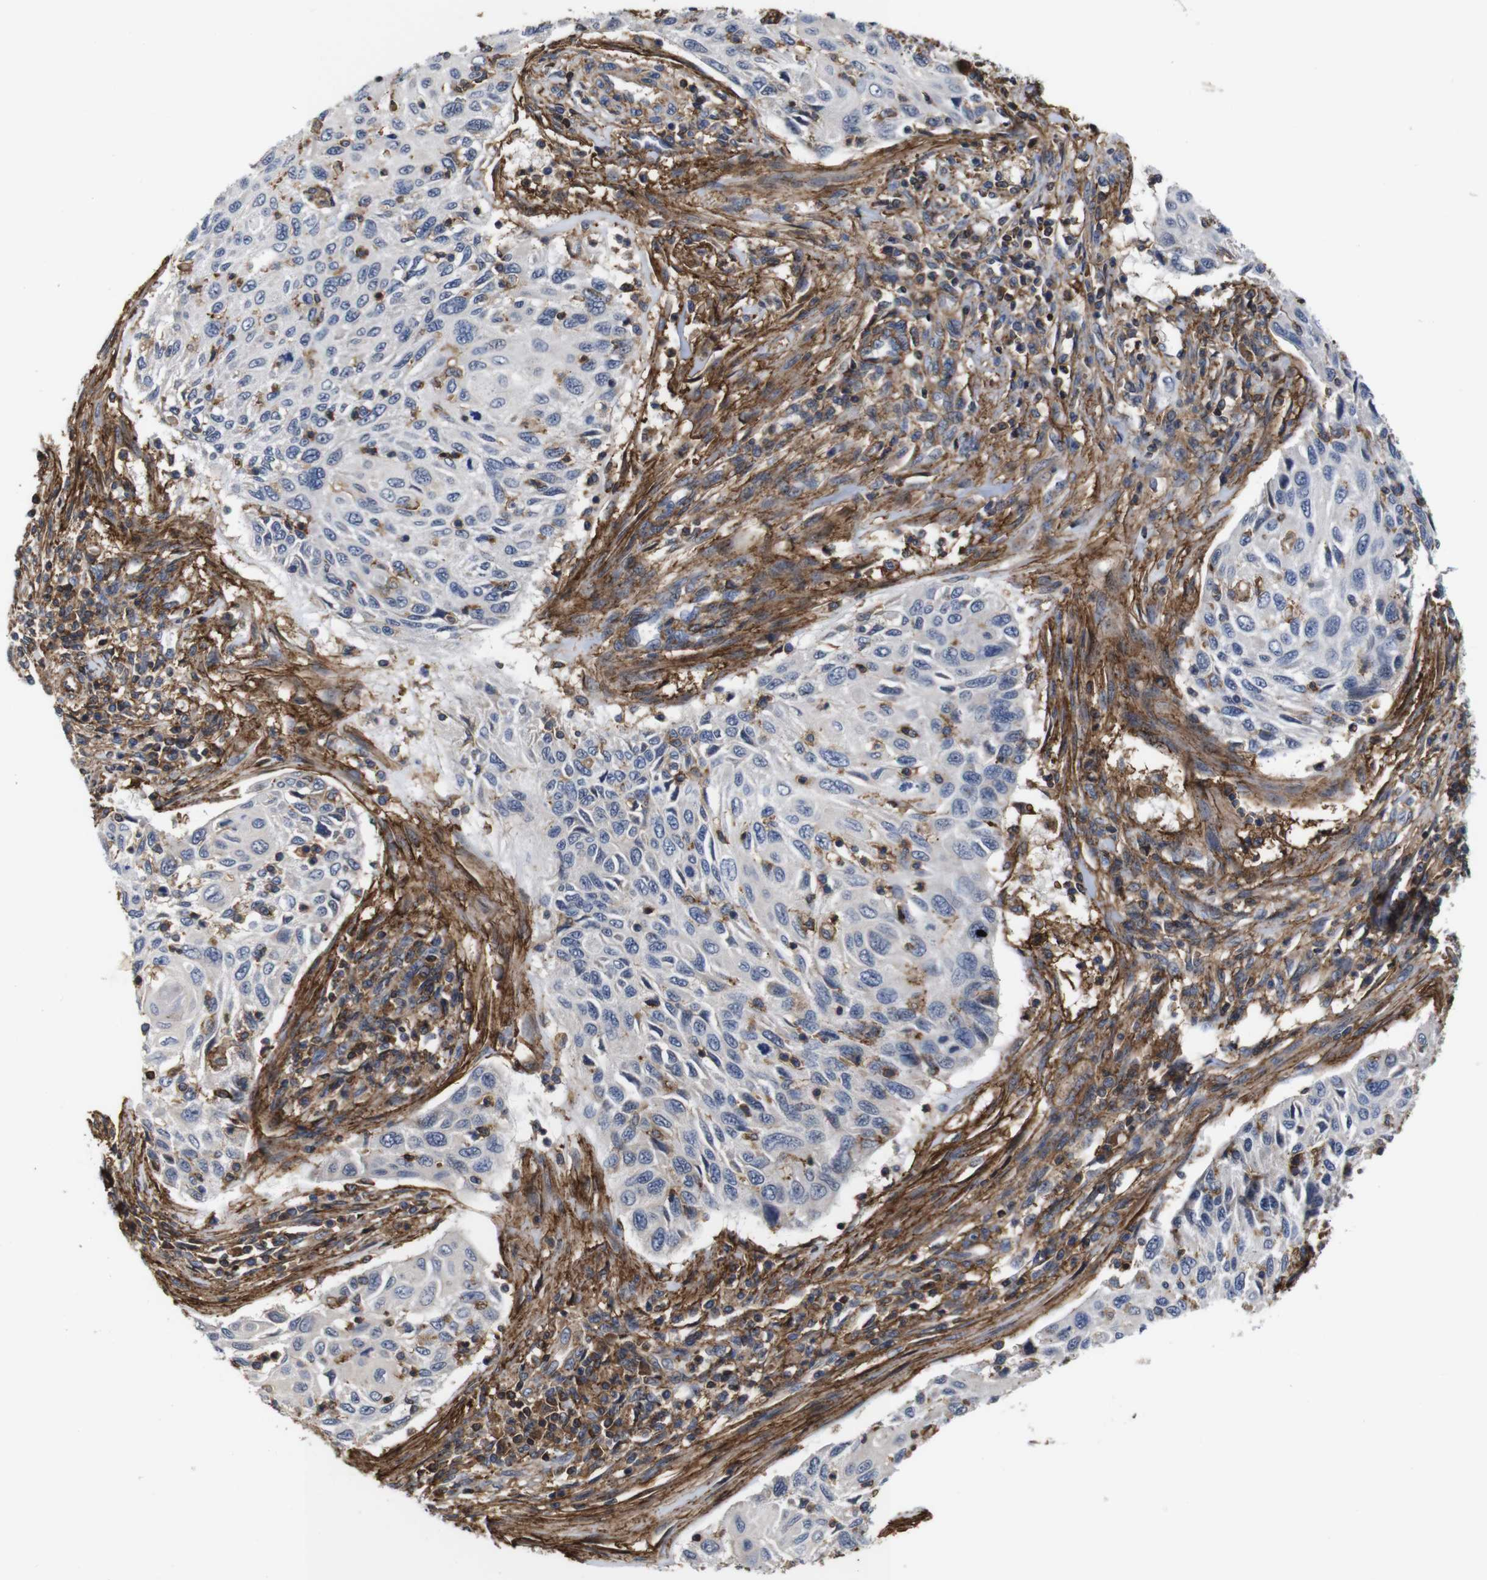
{"staining": {"intensity": "negative", "quantity": "none", "location": "none"}, "tissue": "cervical cancer", "cell_type": "Tumor cells", "image_type": "cancer", "snomed": [{"axis": "morphology", "description": "Squamous cell carcinoma, NOS"}, {"axis": "topography", "description": "Cervix"}], "caption": "This is a micrograph of IHC staining of cervical cancer, which shows no staining in tumor cells.", "gene": "PI4KA", "patient": {"sex": "female", "age": 70}}